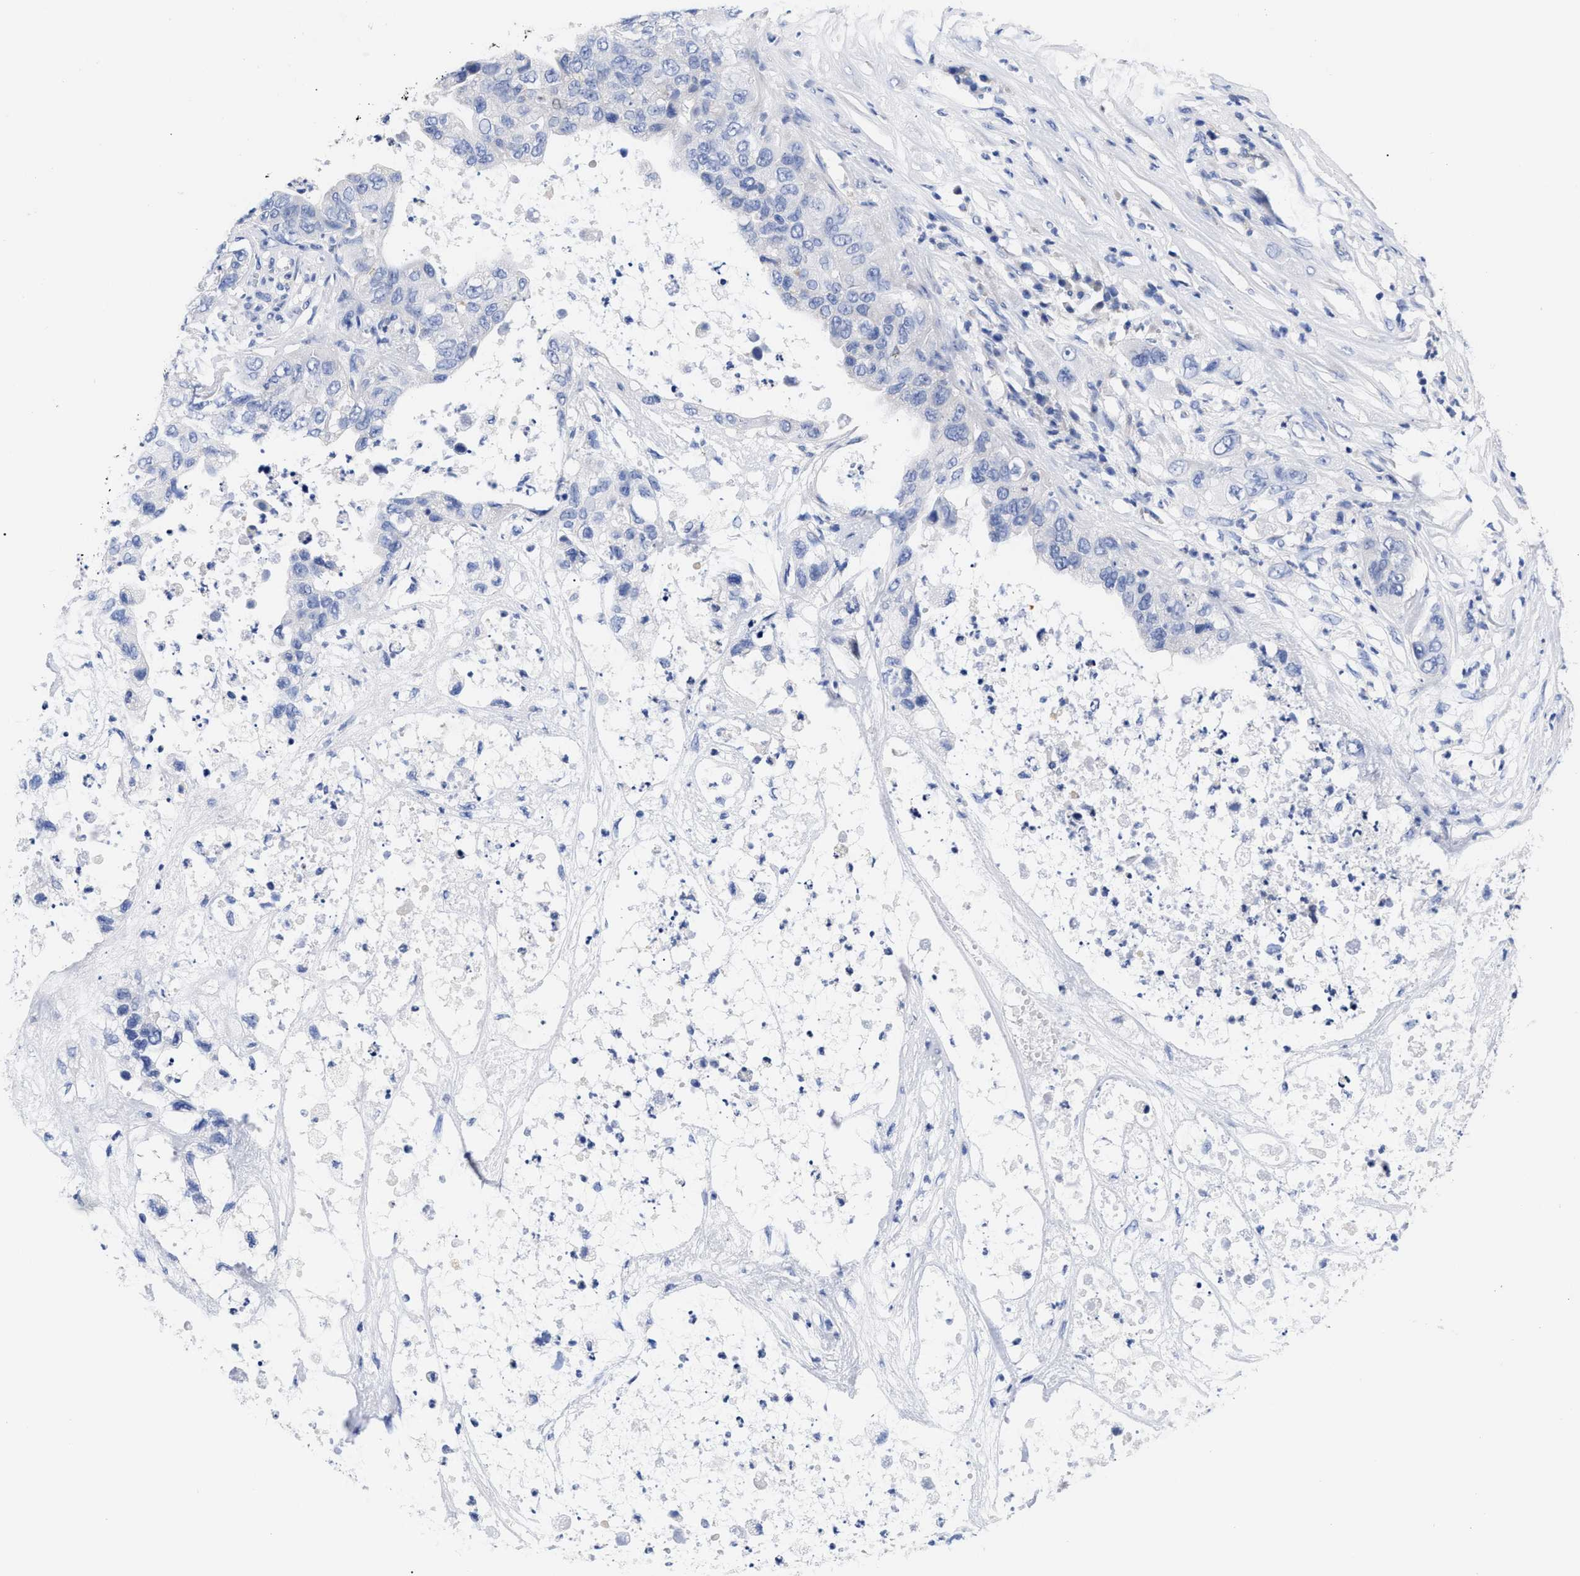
{"staining": {"intensity": "negative", "quantity": "none", "location": "none"}, "tissue": "pancreatic cancer", "cell_type": "Tumor cells", "image_type": "cancer", "snomed": [{"axis": "morphology", "description": "Adenocarcinoma, NOS"}, {"axis": "topography", "description": "Pancreas"}], "caption": "Image shows no significant protein expression in tumor cells of pancreatic cancer (adenocarcinoma).", "gene": "IRAG2", "patient": {"sex": "female", "age": 78}}